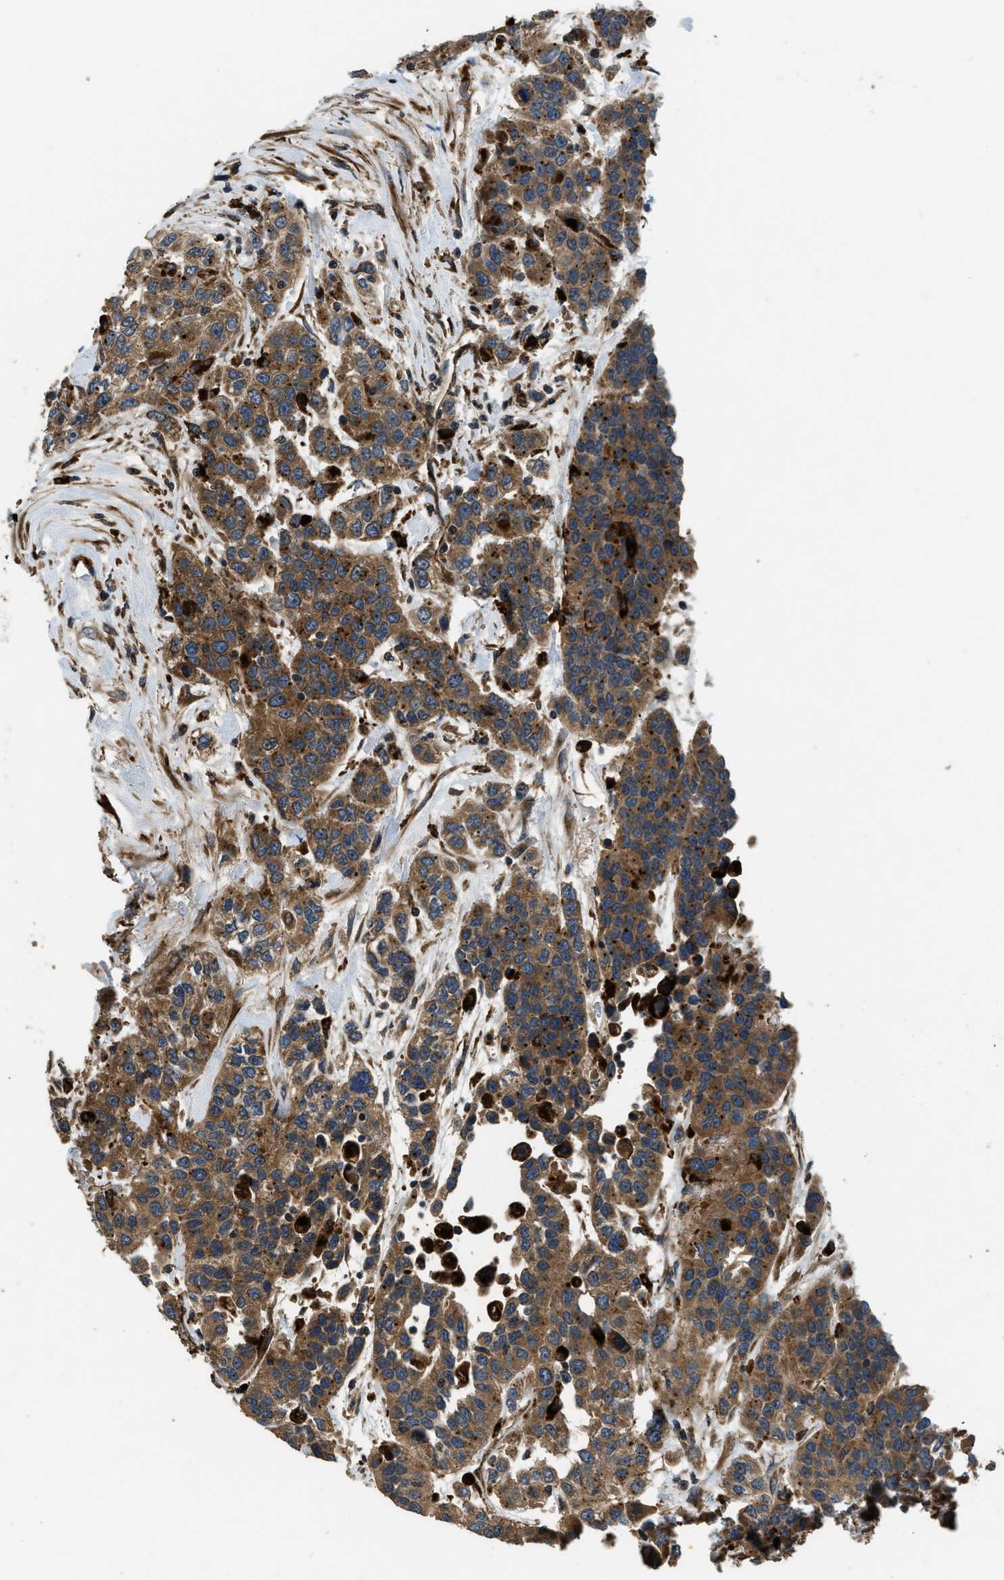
{"staining": {"intensity": "moderate", "quantity": ">75%", "location": "cytoplasmic/membranous"}, "tissue": "urothelial cancer", "cell_type": "Tumor cells", "image_type": "cancer", "snomed": [{"axis": "morphology", "description": "Urothelial carcinoma, High grade"}, {"axis": "topography", "description": "Urinary bladder"}], "caption": "Immunohistochemistry (IHC) (DAB (3,3'-diaminobenzidine)) staining of human urothelial cancer exhibits moderate cytoplasmic/membranous protein expression in about >75% of tumor cells.", "gene": "GGH", "patient": {"sex": "female", "age": 80}}